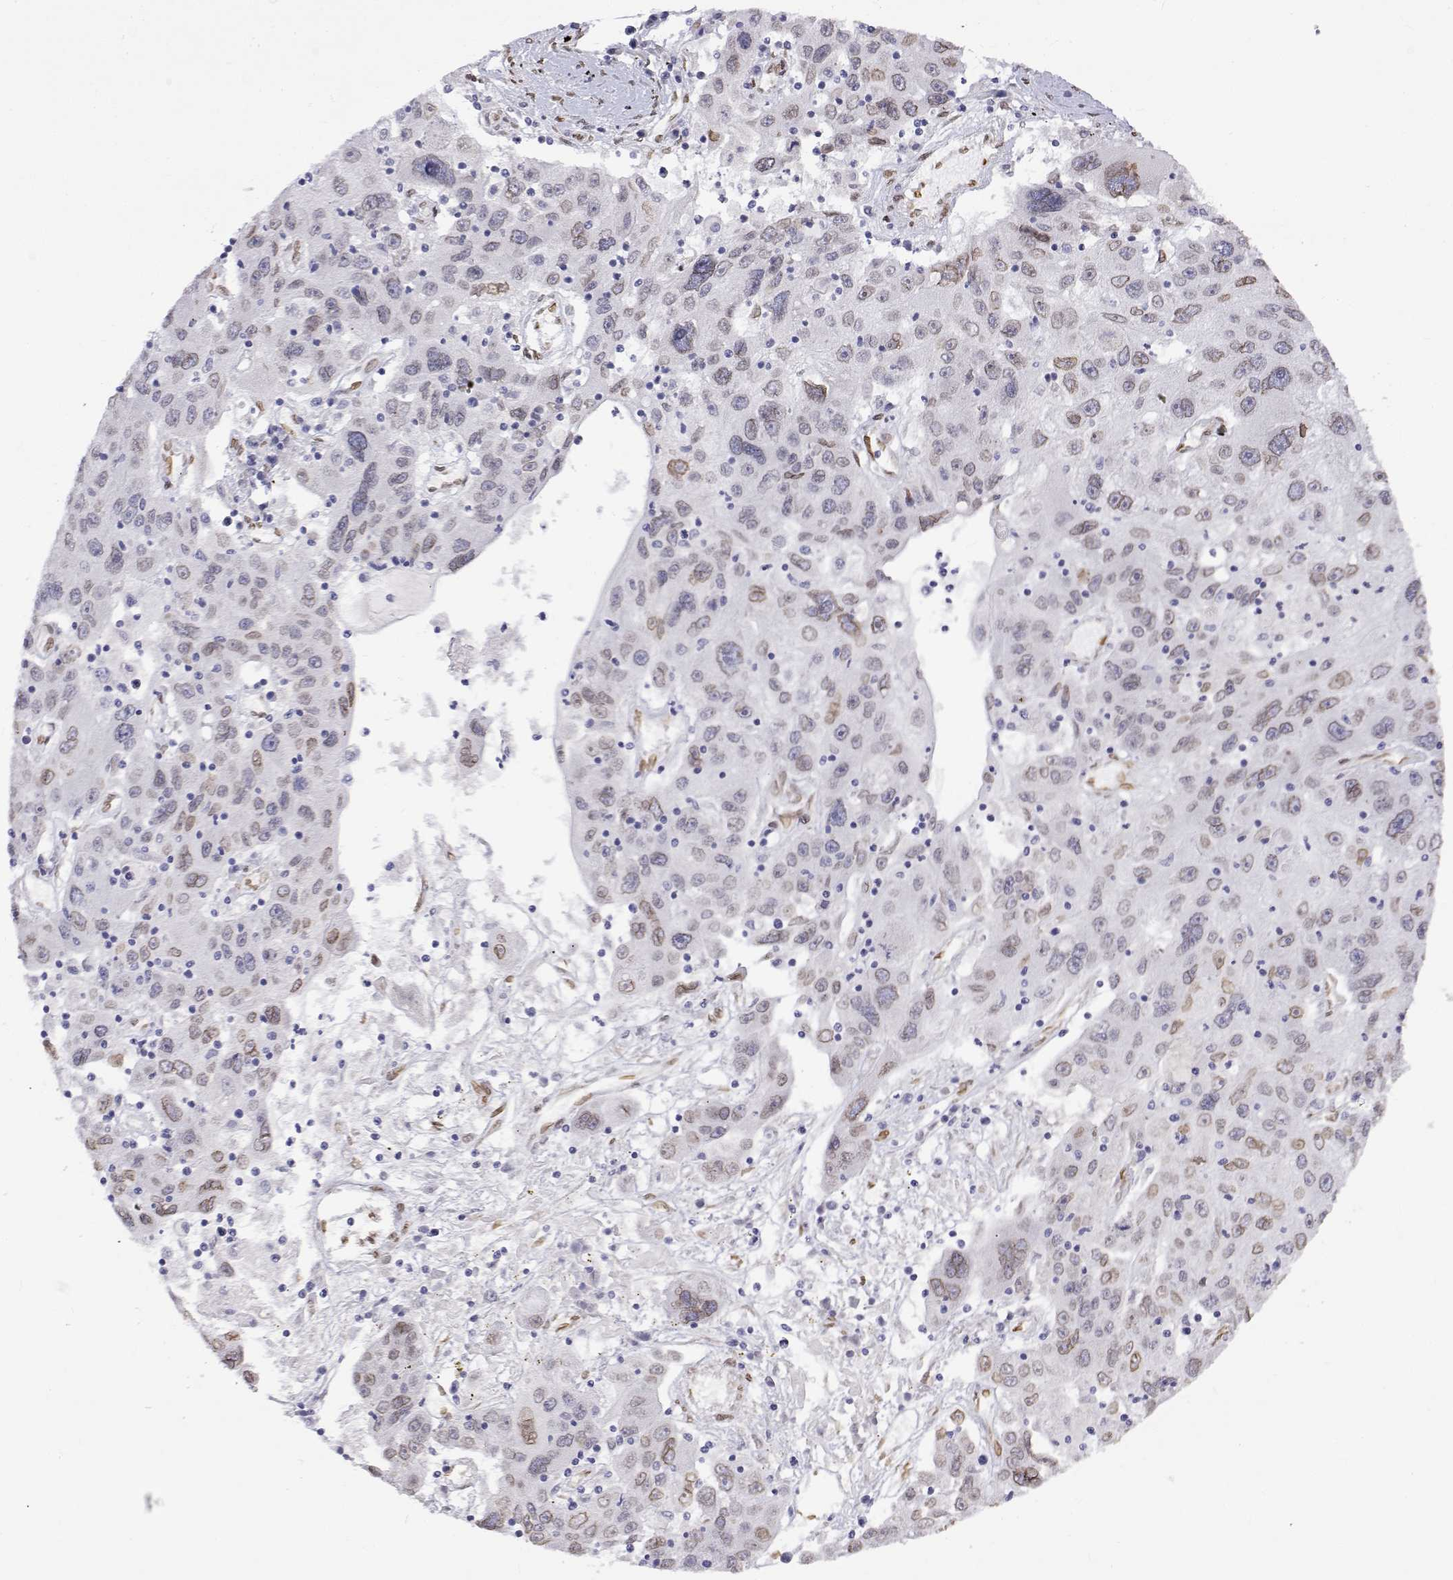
{"staining": {"intensity": "weak", "quantity": "25%-75%", "location": "cytoplasmic/membranous,nuclear"}, "tissue": "stomach cancer", "cell_type": "Tumor cells", "image_type": "cancer", "snomed": [{"axis": "morphology", "description": "Adenocarcinoma, NOS"}, {"axis": "topography", "description": "Stomach"}], "caption": "The immunohistochemical stain labels weak cytoplasmic/membranous and nuclear positivity in tumor cells of stomach cancer (adenocarcinoma) tissue. The staining was performed using DAB, with brown indicating positive protein expression. Nuclei are stained blue with hematoxylin.", "gene": "ZNF532", "patient": {"sex": "male", "age": 56}}